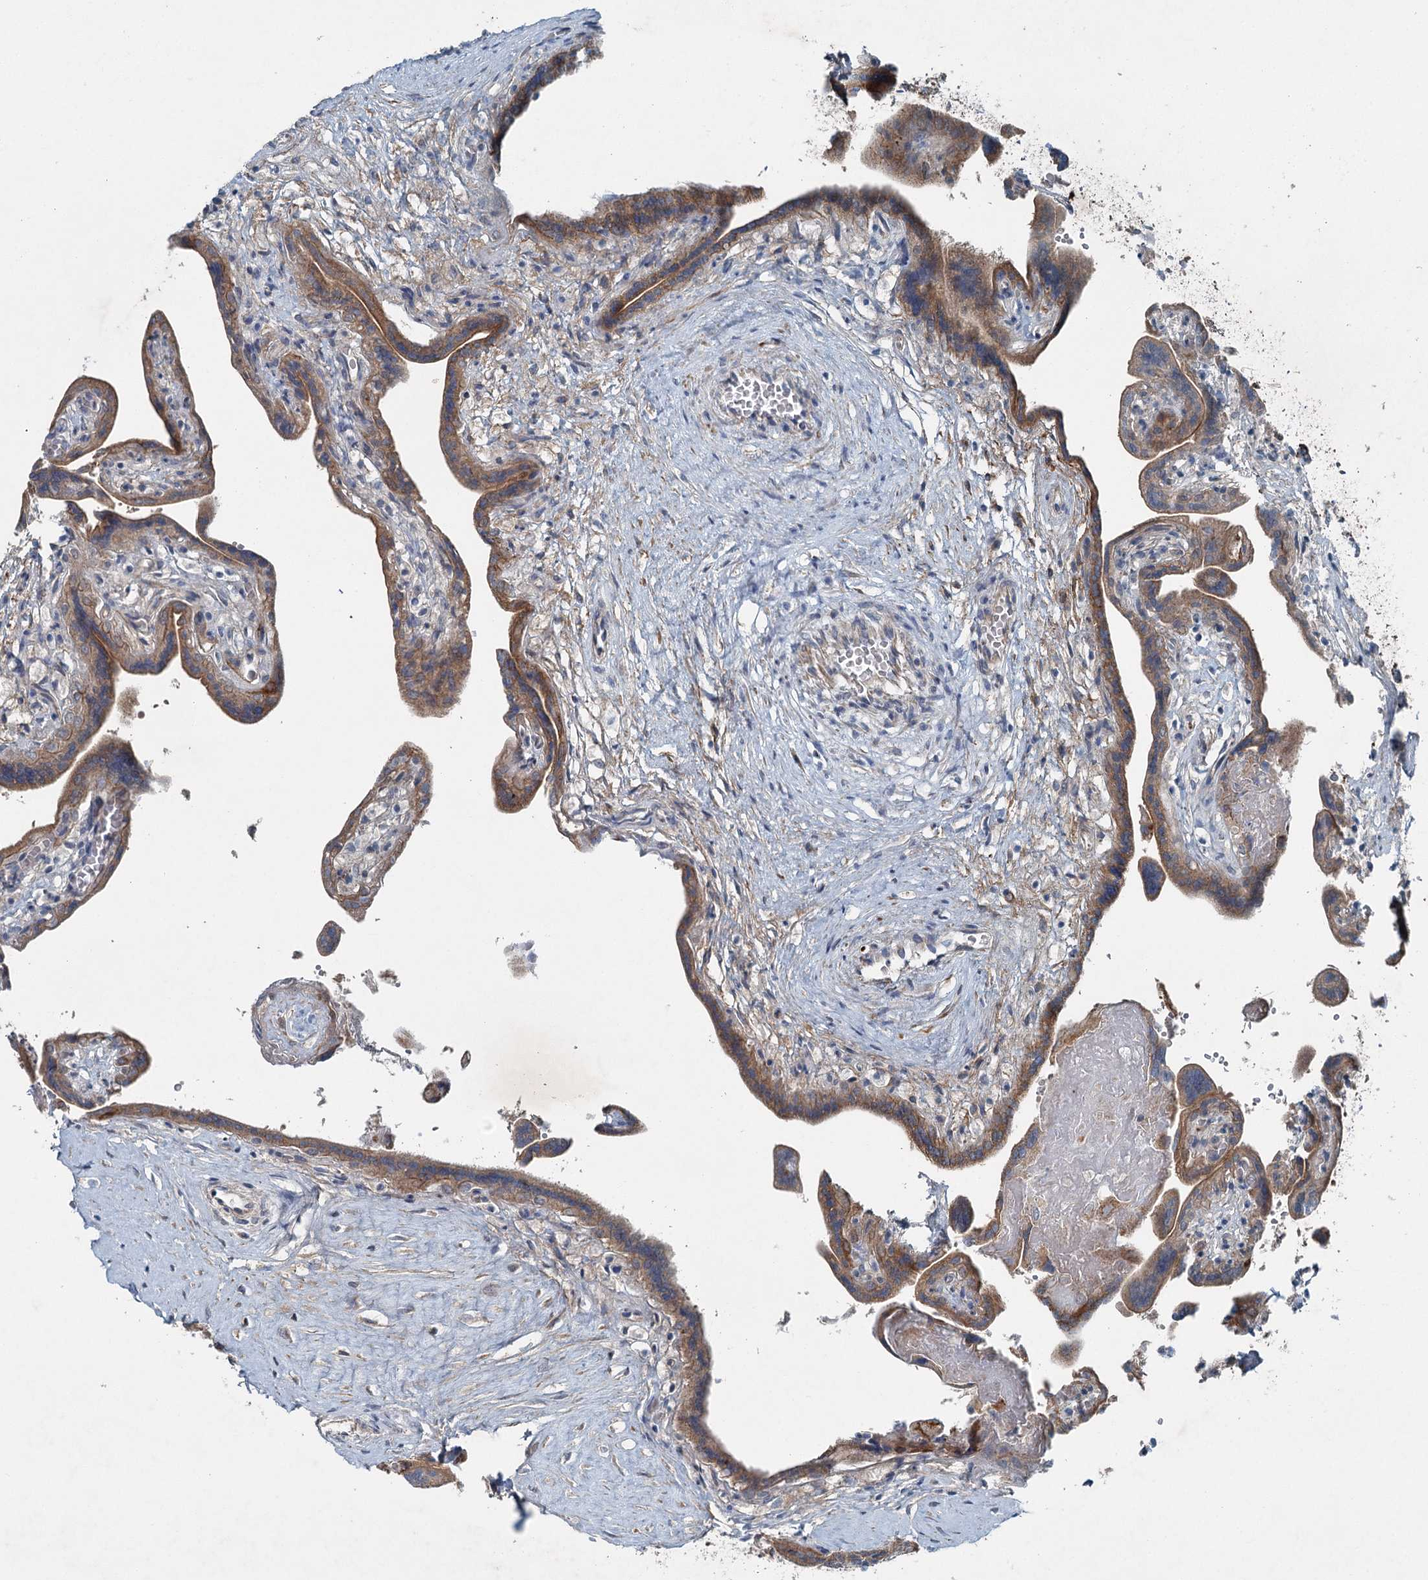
{"staining": {"intensity": "moderate", "quantity": ">75%", "location": "cytoplasmic/membranous"}, "tissue": "placenta", "cell_type": "Trophoblastic cells", "image_type": "normal", "snomed": [{"axis": "morphology", "description": "Normal tissue, NOS"}, {"axis": "topography", "description": "Placenta"}], "caption": "High-power microscopy captured an immunohistochemistry image of benign placenta, revealing moderate cytoplasmic/membranous expression in approximately >75% of trophoblastic cells.", "gene": "CHCHD5", "patient": {"sex": "female", "age": 37}}